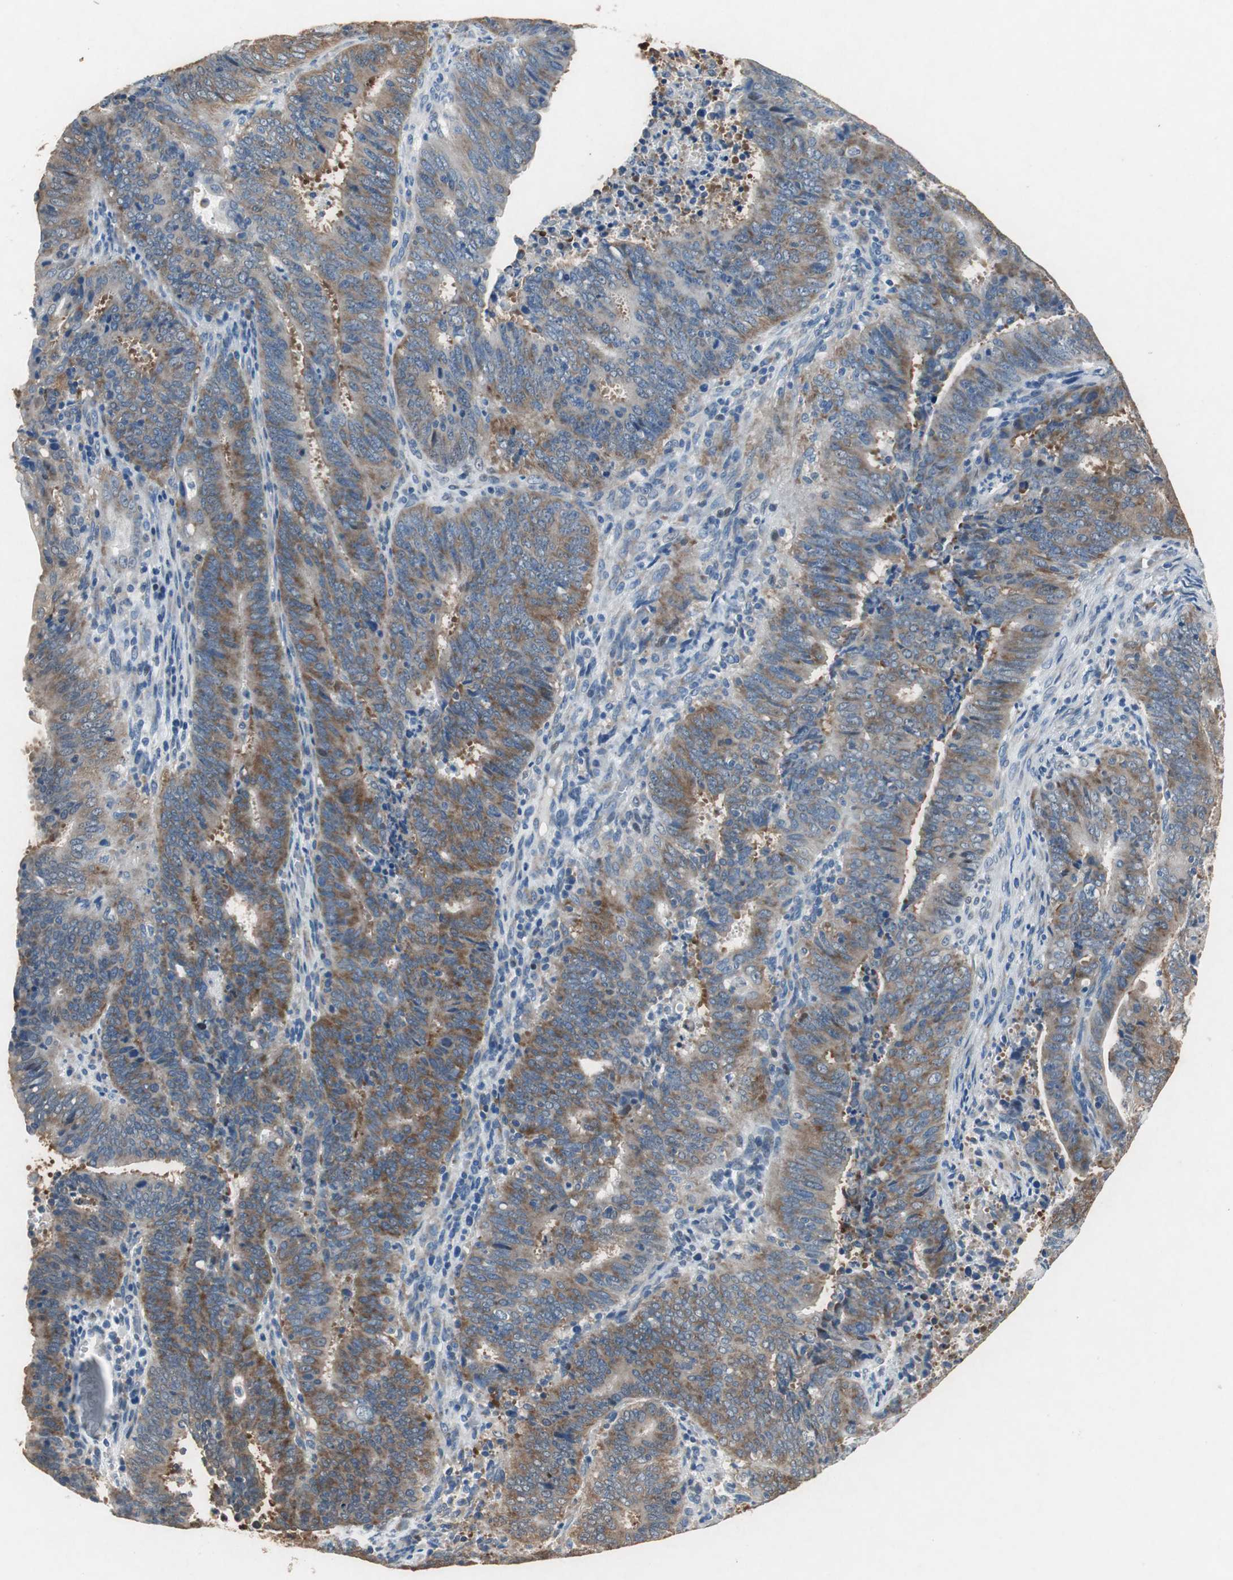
{"staining": {"intensity": "moderate", "quantity": ">75%", "location": "cytoplasmic/membranous"}, "tissue": "cervical cancer", "cell_type": "Tumor cells", "image_type": "cancer", "snomed": [{"axis": "morphology", "description": "Adenocarcinoma, NOS"}, {"axis": "topography", "description": "Cervix"}], "caption": "Moderate cytoplasmic/membranous protein positivity is seen in about >75% of tumor cells in adenocarcinoma (cervical).", "gene": "RPL35", "patient": {"sex": "female", "age": 44}}